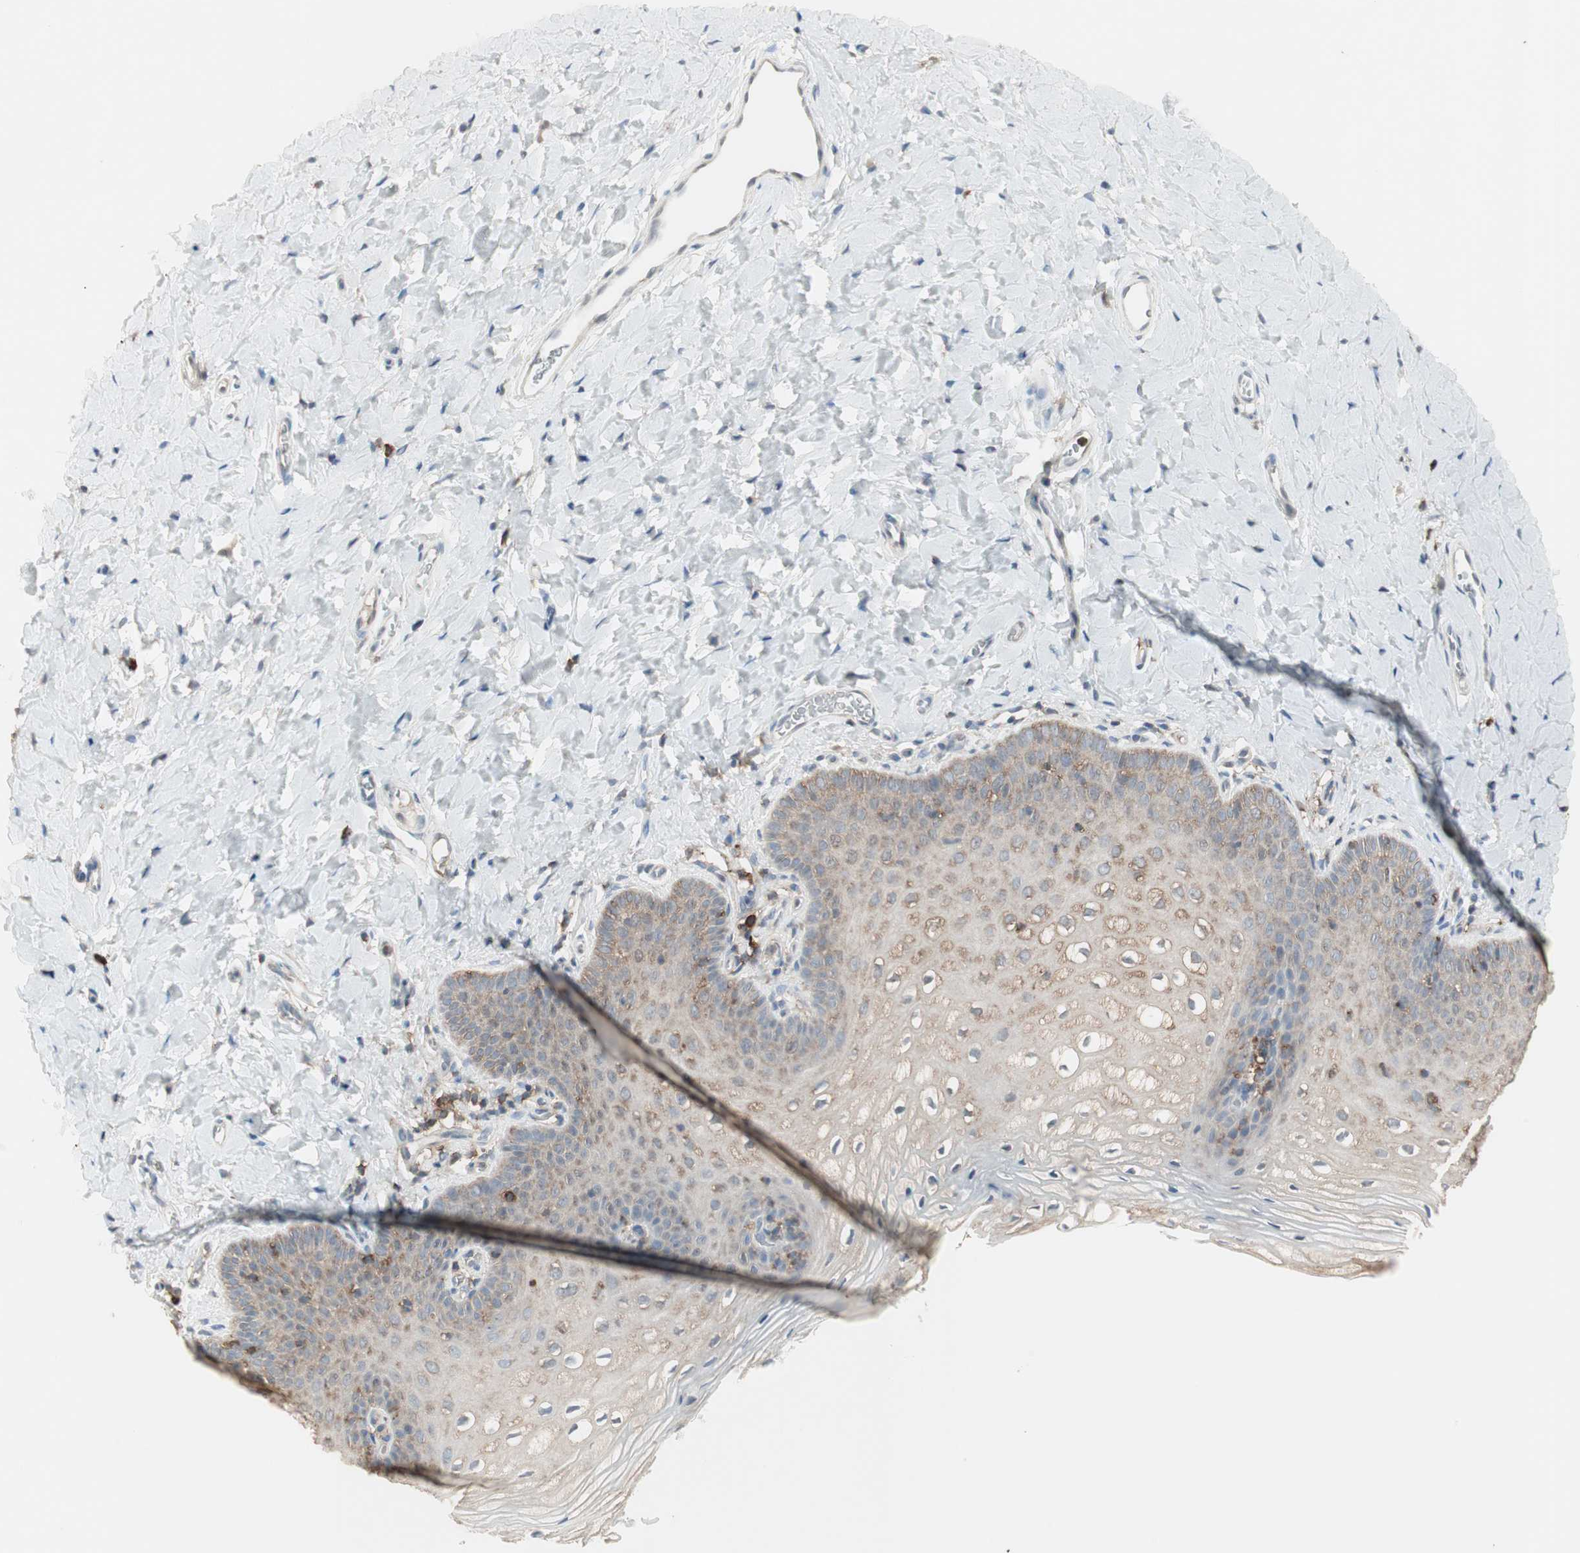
{"staining": {"intensity": "weak", "quantity": "25%-75%", "location": "cytoplasmic/membranous"}, "tissue": "vagina", "cell_type": "Squamous epithelial cells", "image_type": "normal", "snomed": [{"axis": "morphology", "description": "Normal tissue, NOS"}, {"axis": "topography", "description": "Vagina"}], "caption": "Immunohistochemical staining of unremarkable human vagina exhibits weak cytoplasmic/membranous protein positivity in about 25%-75% of squamous epithelial cells. The protein is stained brown, and the nuclei are stained in blue (DAB IHC with brightfield microscopy, high magnification).", "gene": "MMP3", "patient": {"sex": "female", "age": 55}}